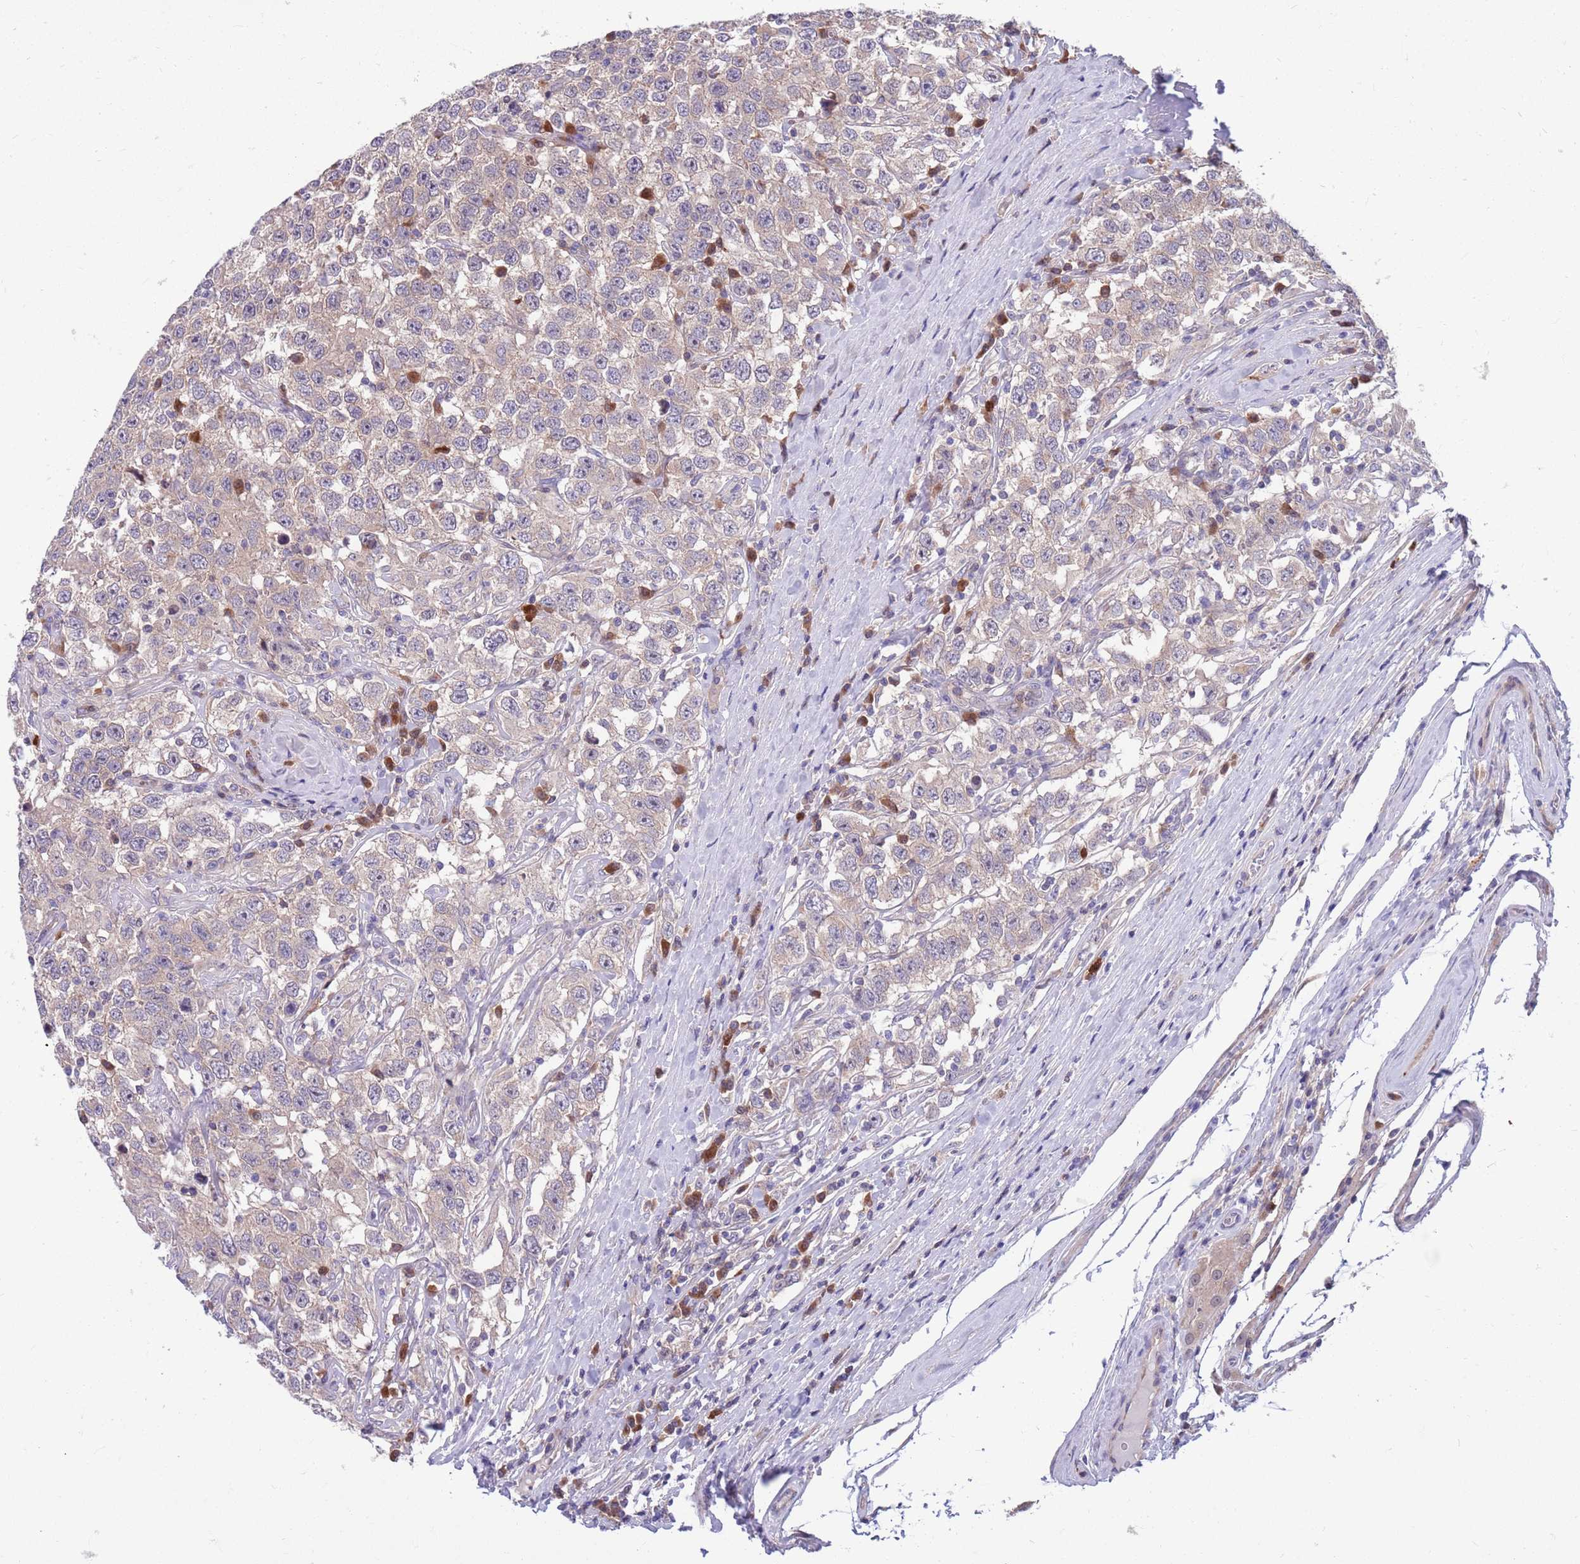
{"staining": {"intensity": "negative", "quantity": "none", "location": "none"}, "tissue": "testis cancer", "cell_type": "Tumor cells", "image_type": "cancer", "snomed": [{"axis": "morphology", "description": "Seminoma, NOS"}, {"axis": "topography", "description": "Testis"}], "caption": "Immunohistochemical staining of testis cancer reveals no significant expression in tumor cells.", "gene": "KLHL29", "patient": {"sex": "male", "age": 41}}